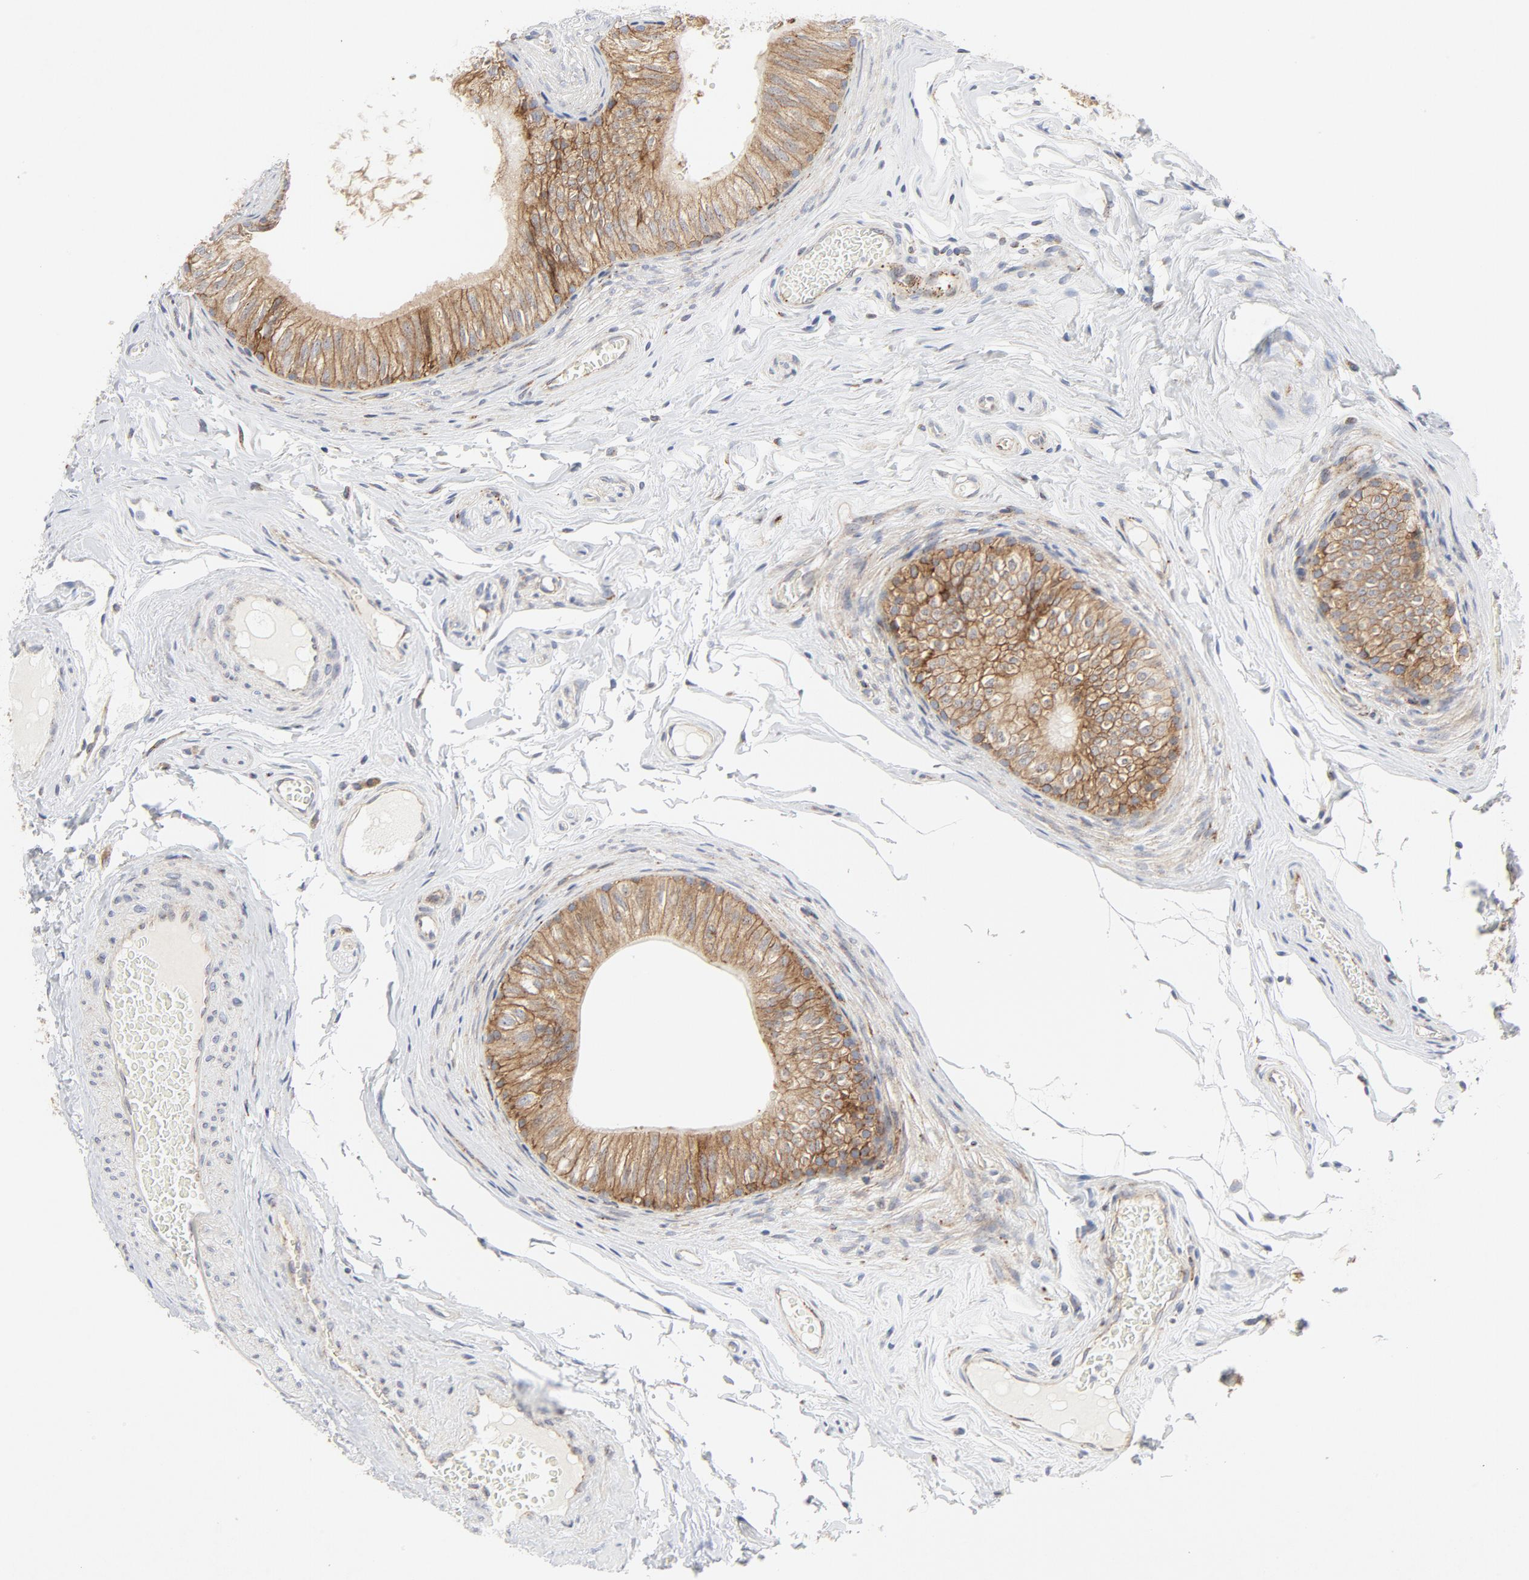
{"staining": {"intensity": "moderate", "quantity": ">75%", "location": "cytoplasmic/membranous"}, "tissue": "epididymis", "cell_type": "Glandular cells", "image_type": "normal", "snomed": [{"axis": "morphology", "description": "Normal tissue, NOS"}, {"axis": "topography", "description": "Testis"}, {"axis": "topography", "description": "Epididymis"}], "caption": "Immunohistochemical staining of unremarkable epididymis reveals moderate cytoplasmic/membranous protein expression in about >75% of glandular cells. The staining was performed using DAB to visualize the protein expression in brown, while the nuclei were stained in blue with hematoxylin (Magnification: 20x).", "gene": "LRP6", "patient": {"sex": "male", "age": 36}}